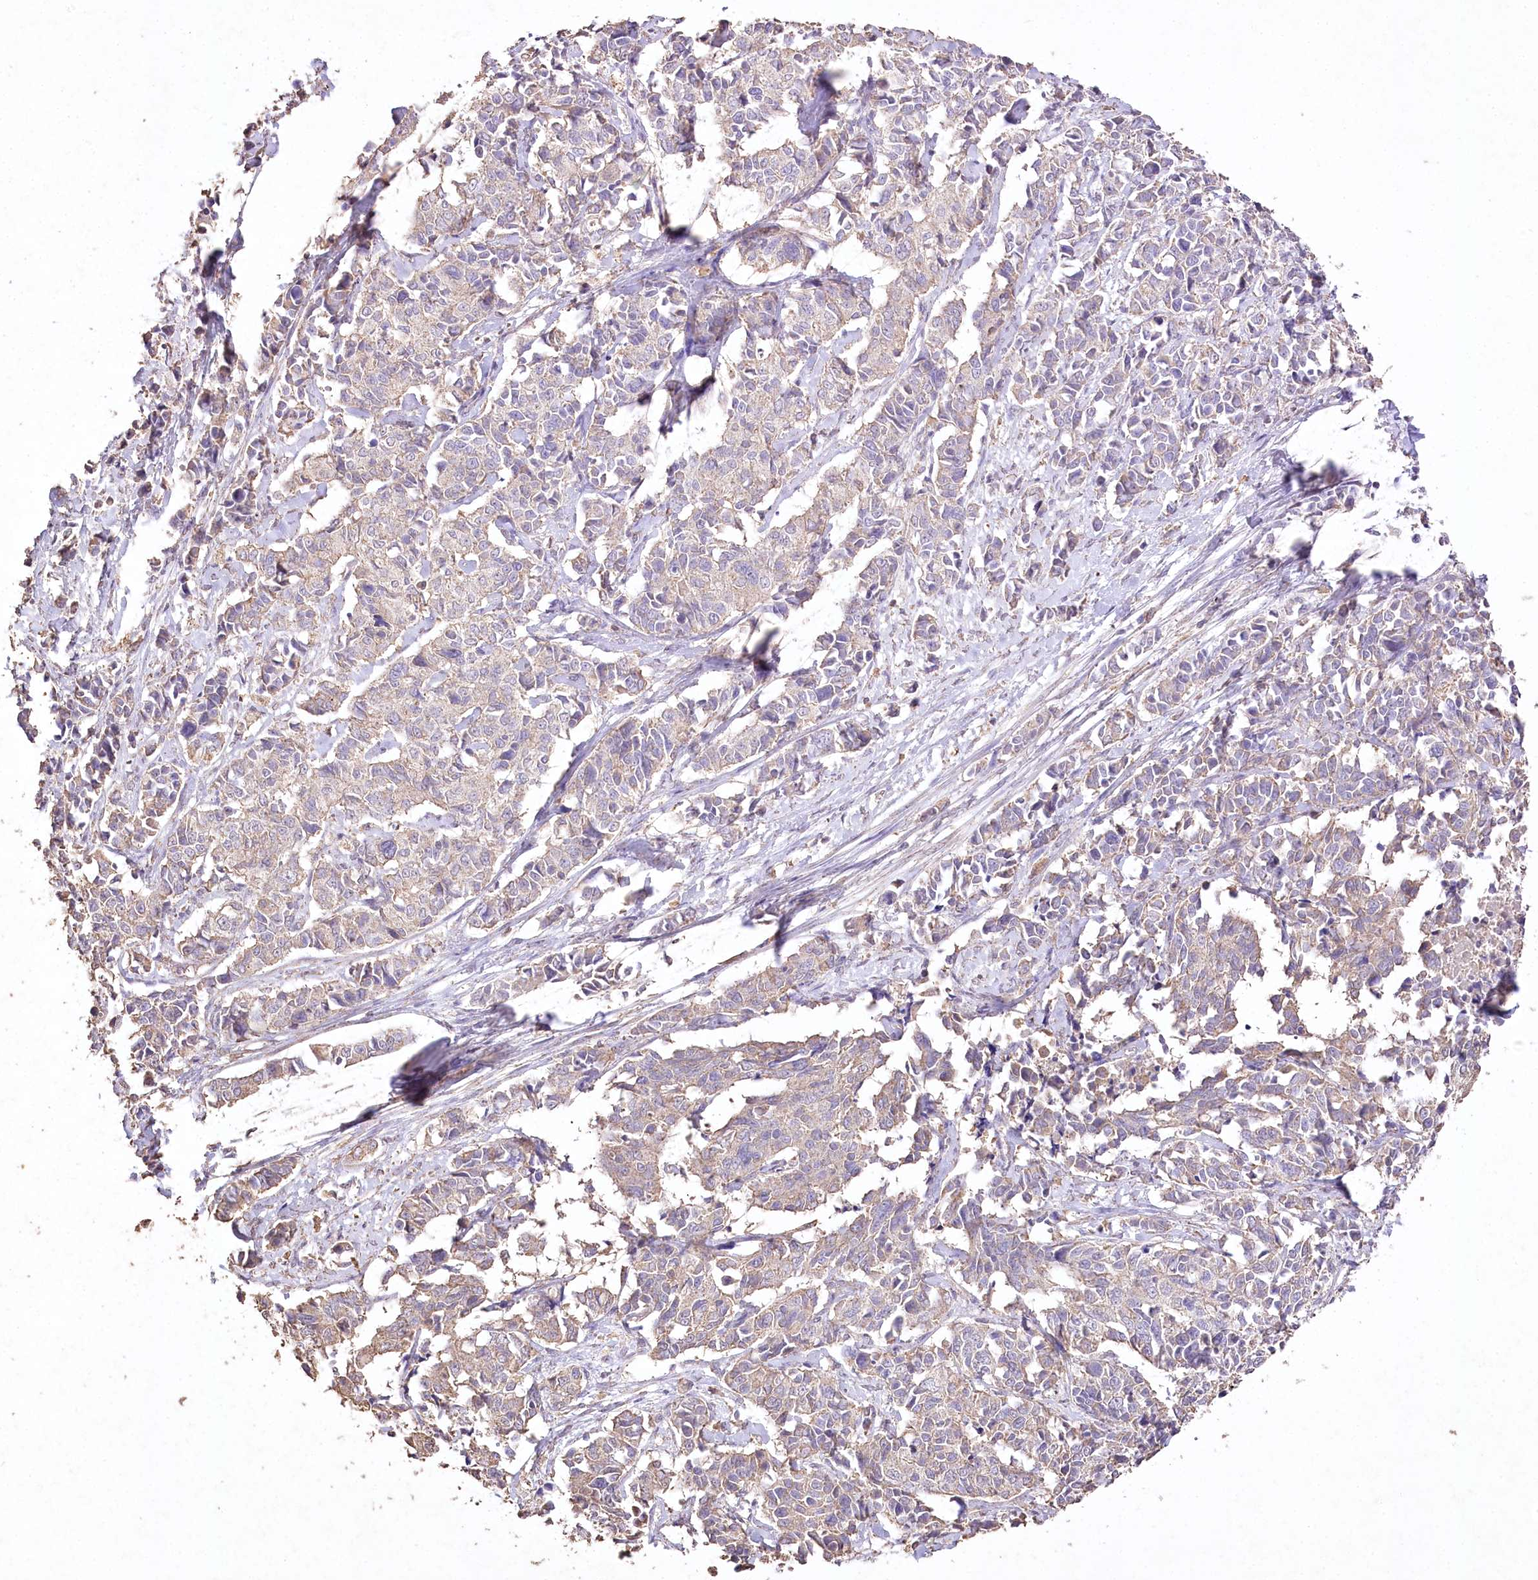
{"staining": {"intensity": "weak", "quantity": "<25%", "location": "cytoplasmic/membranous"}, "tissue": "cervical cancer", "cell_type": "Tumor cells", "image_type": "cancer", "snomed": [{"axis": "morphology", "description": "Normal tissue, NOS"}, {"axis": "morphology", "description": "Squamous cell carcinoma, NOS"}, {"axis": "topography", "description": "Cervix"}], "caption": "Tumor cells show no significant protein positivity in cervical cancer (squamous cell carcinoma).", "gene": "IREB2", "patient": {"sex": "female", "age": 35}}